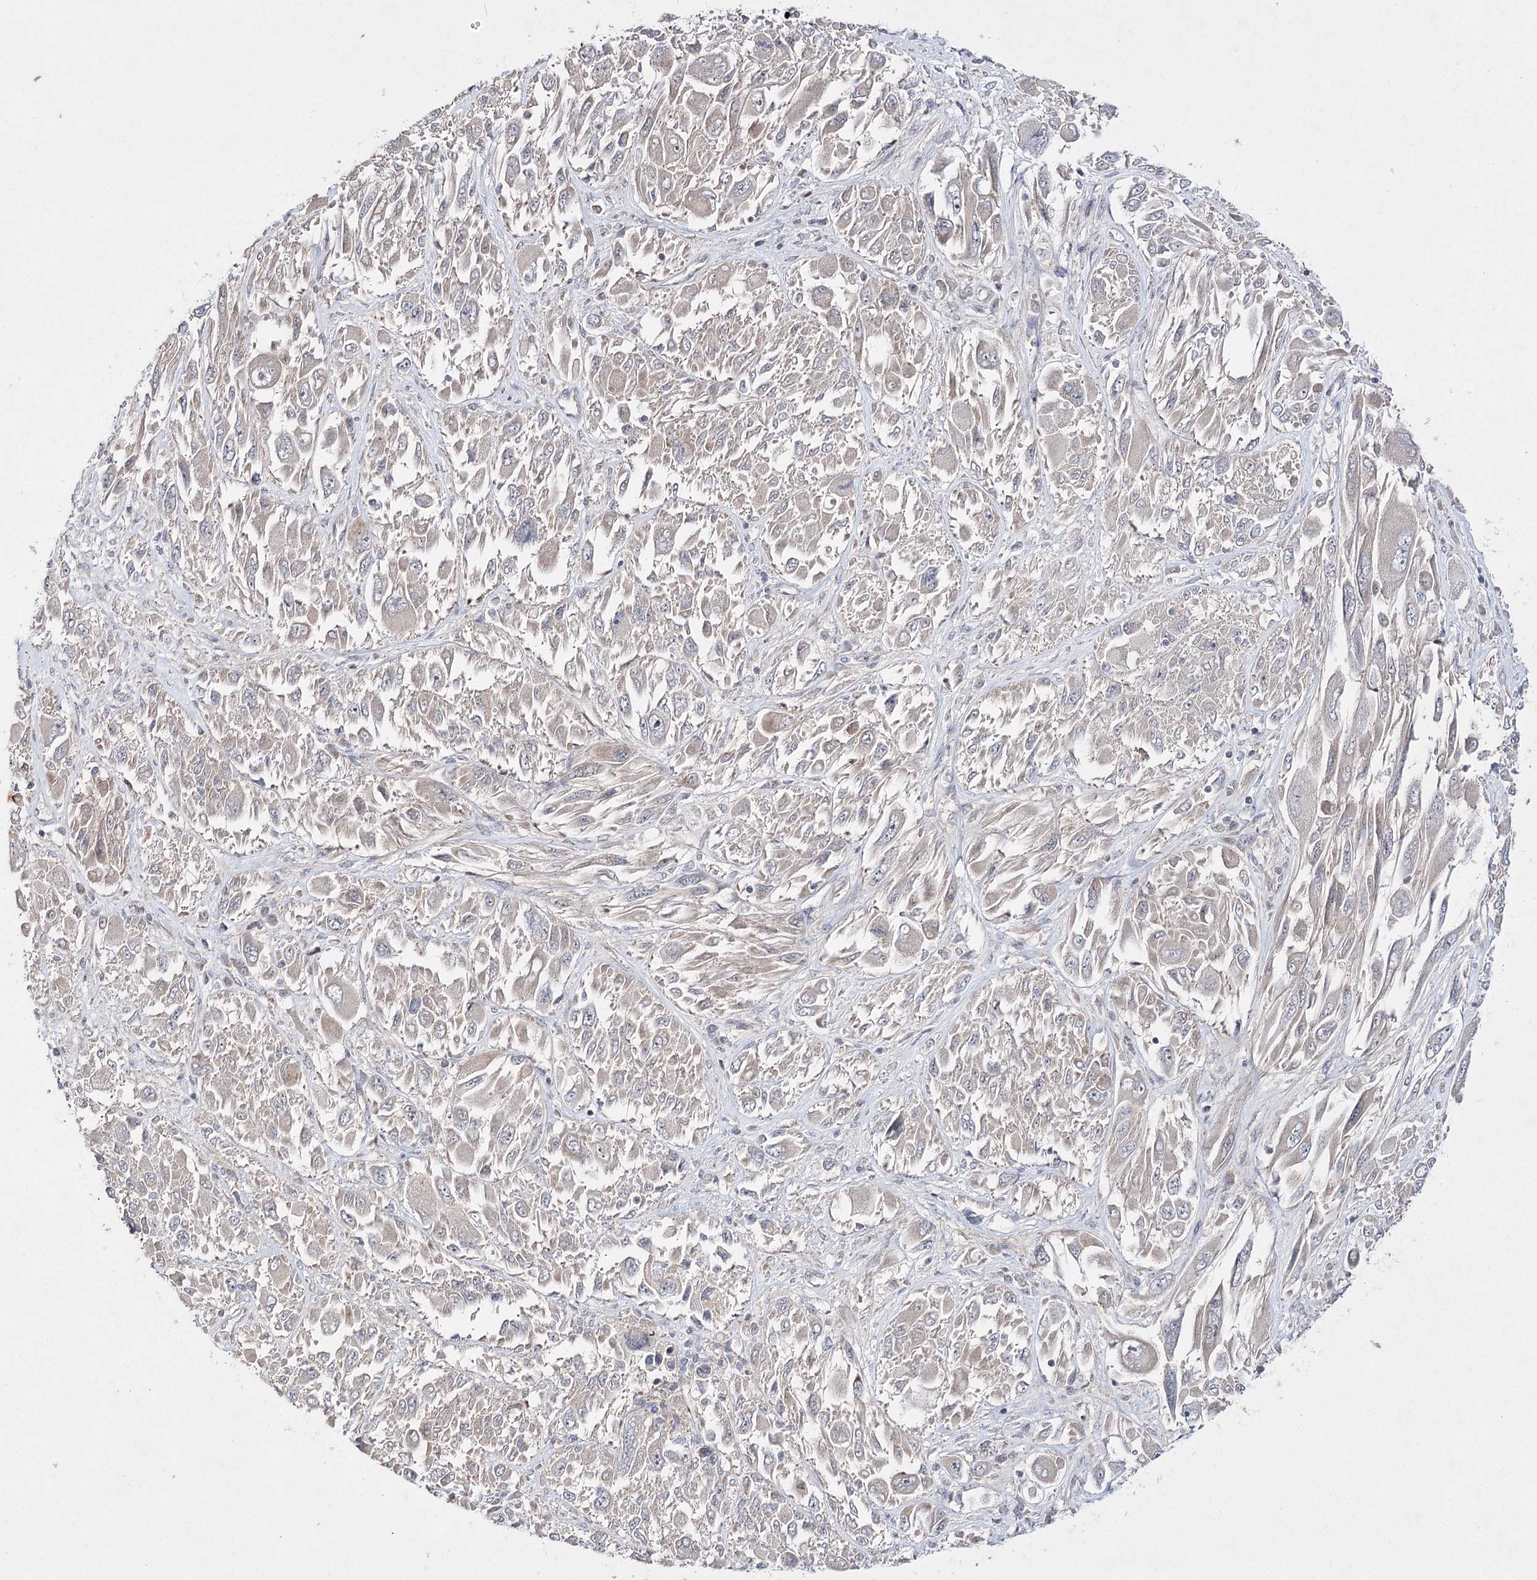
{"staining": {"intensity": "negative", "quantity": "none", "location": "none"}, "tissue": "melanoma", "cell_type": "Tumor cells", "image_type": "cancer", "snomed": [{"axis": "morphology", "description": "Malignant melanoma, NOS"}, {"axis": "topography", "description": "Skin"}], "caption": "A histopathology image of melanoma stained for a protein shows no brown staining in tumor cells.", "gene": "FANCL", "patient": {"sex": "female", "age": 91}}